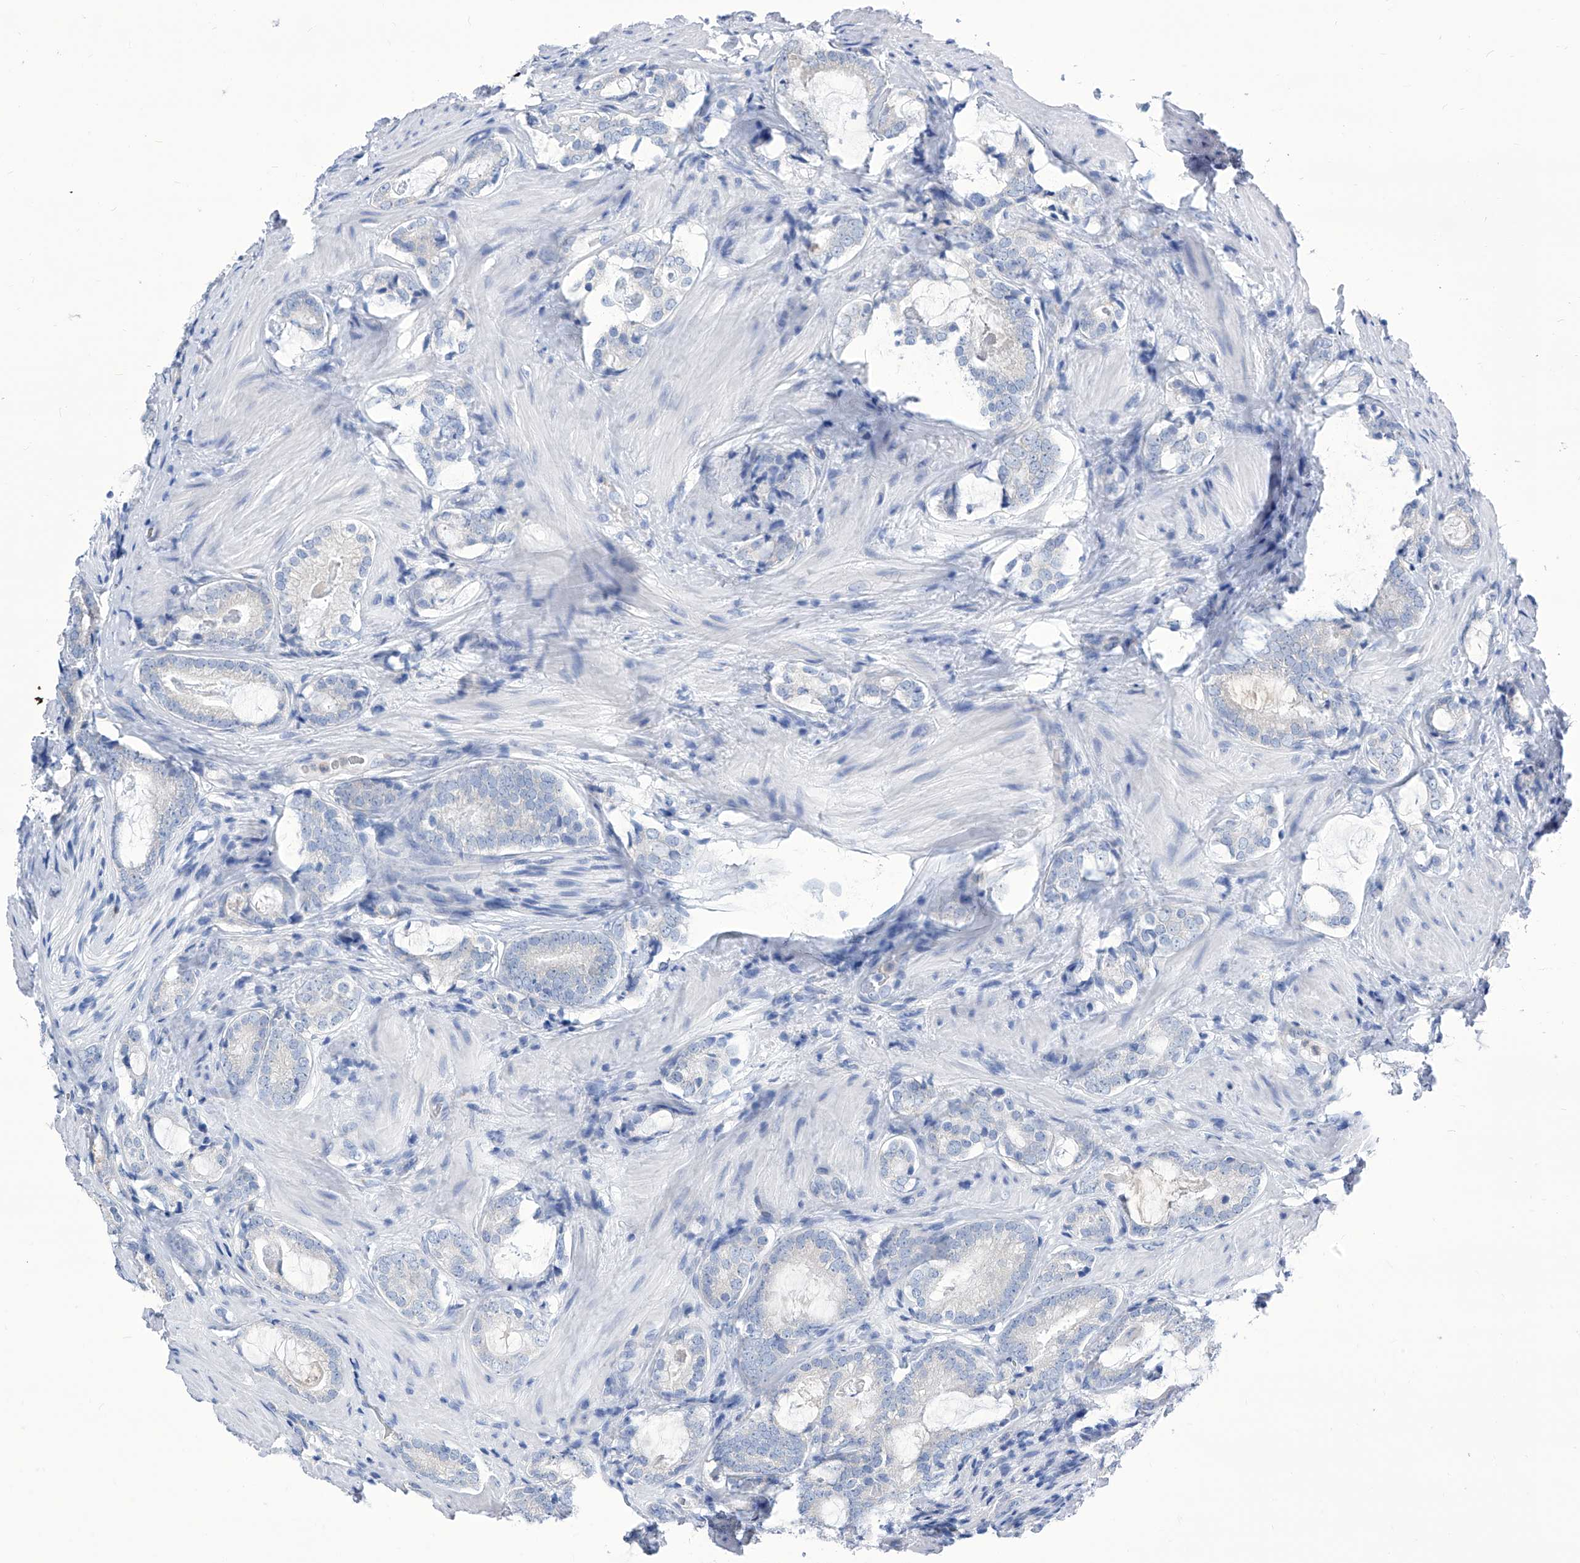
{"staining": {"intensity": "negative", "quantity": "none", "location": "none"}, "tissue": "prostate cancer", "cell_type": "Tumor cells", "image_type": "cancer", "snomed": [{"axis": "morphology", "description": "Adenocarcinoma, High grade"}, {"axis": "topography", "description": "Prostate"}], "caption": "Immunohistochemistry (IHC) of human prostate cancer (high-grade adenocarcinoma) shows no positivity in tumor cells.", "gene": "IMPA2", "patient": {"sex": "male", "age": 63}}